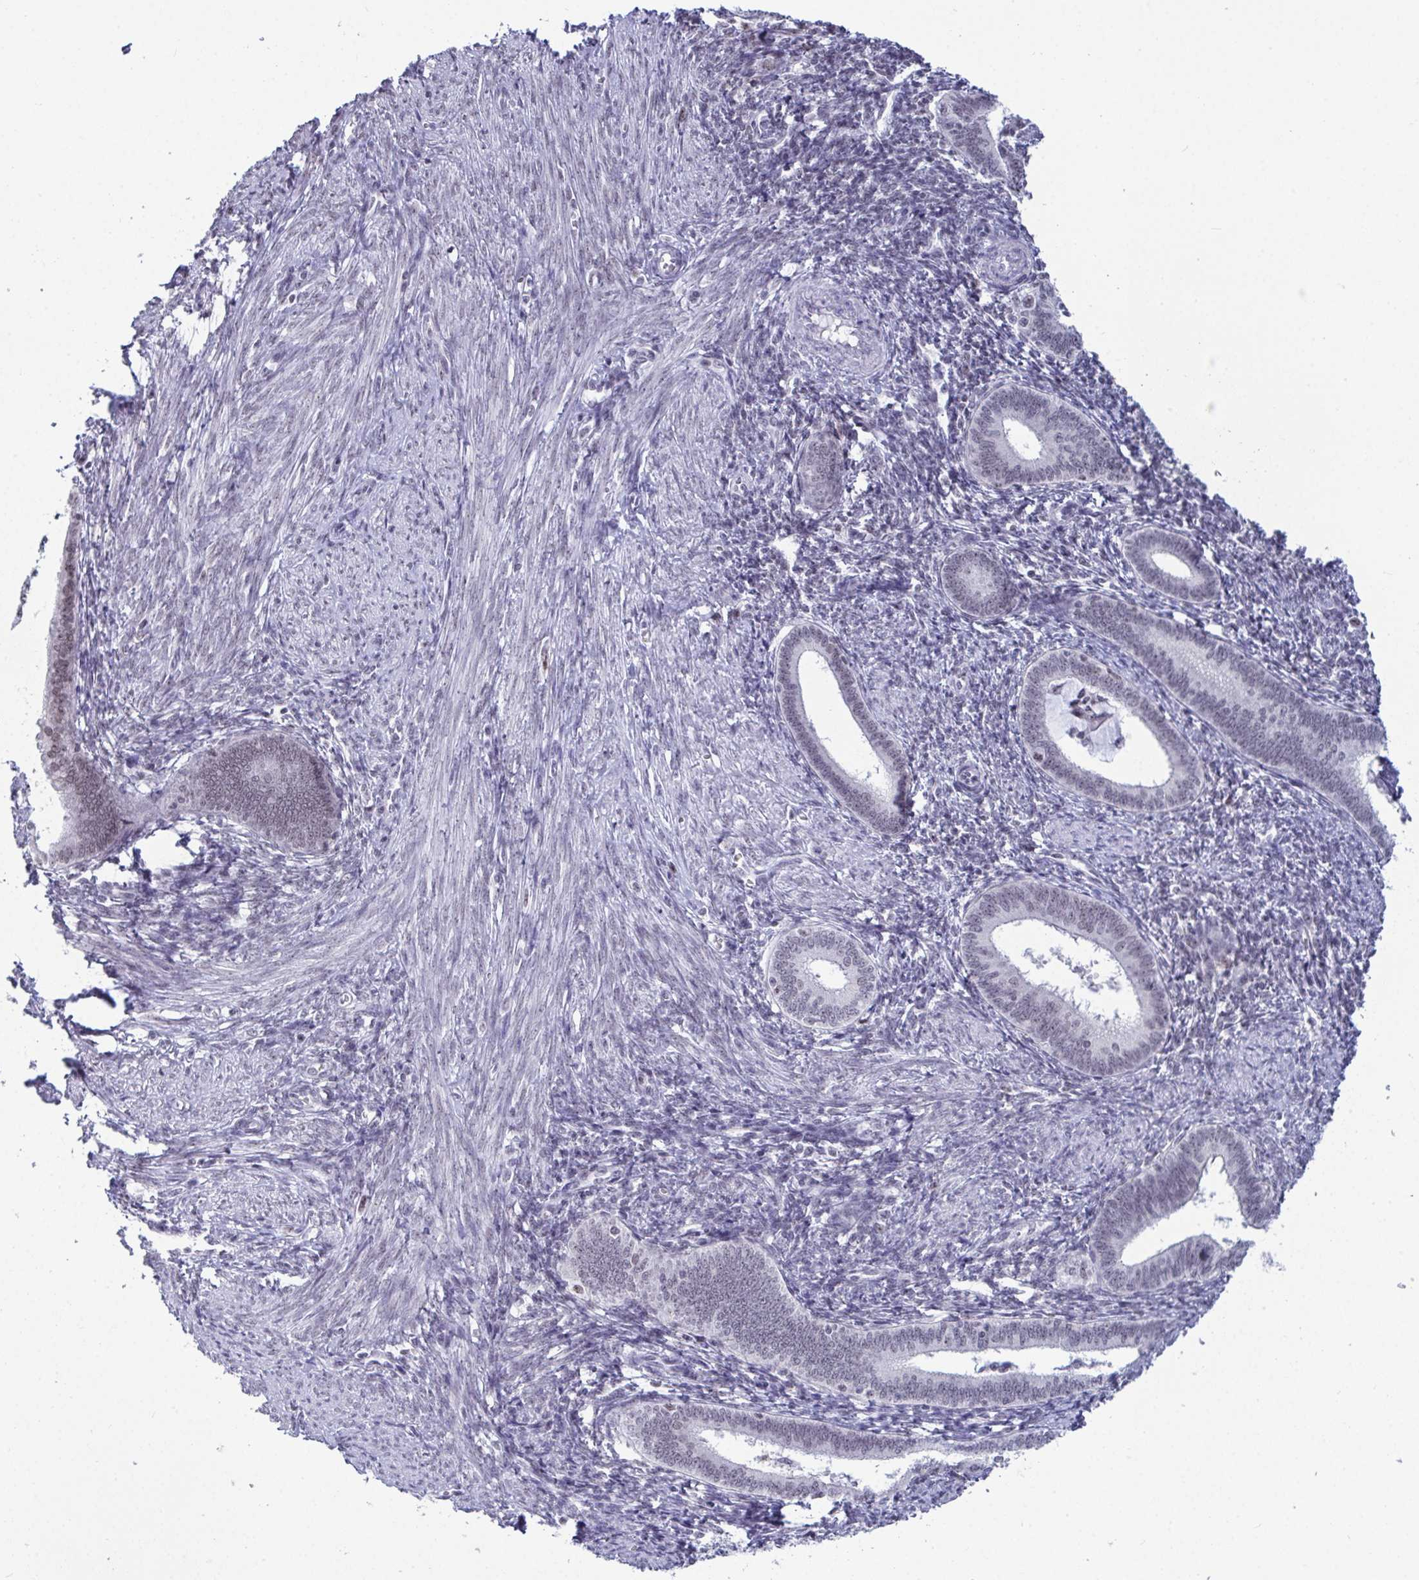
{"staining": {"intensity": "moderate", "quantity": "<25%", "location": "nuclear"}, "tissue": "endometrium", "cell_type": "Cells in endometrial stroma", "image_type": "normal", "snomed": [{"axis": "morphology", "description": "Normal tissue, NOS"}, {"axis": "topography", "description": "Endometrium"}], "caption": "Protein expression analysis of unremarkable human endometrium reveals moderate nuclear expression in about <25% of cells in endometrial stroma. (Brightfield microscopy of DAB IHC at high magnification).", "gene": "SUPT16H", "patient": {"sex": "female", "age": 41}}